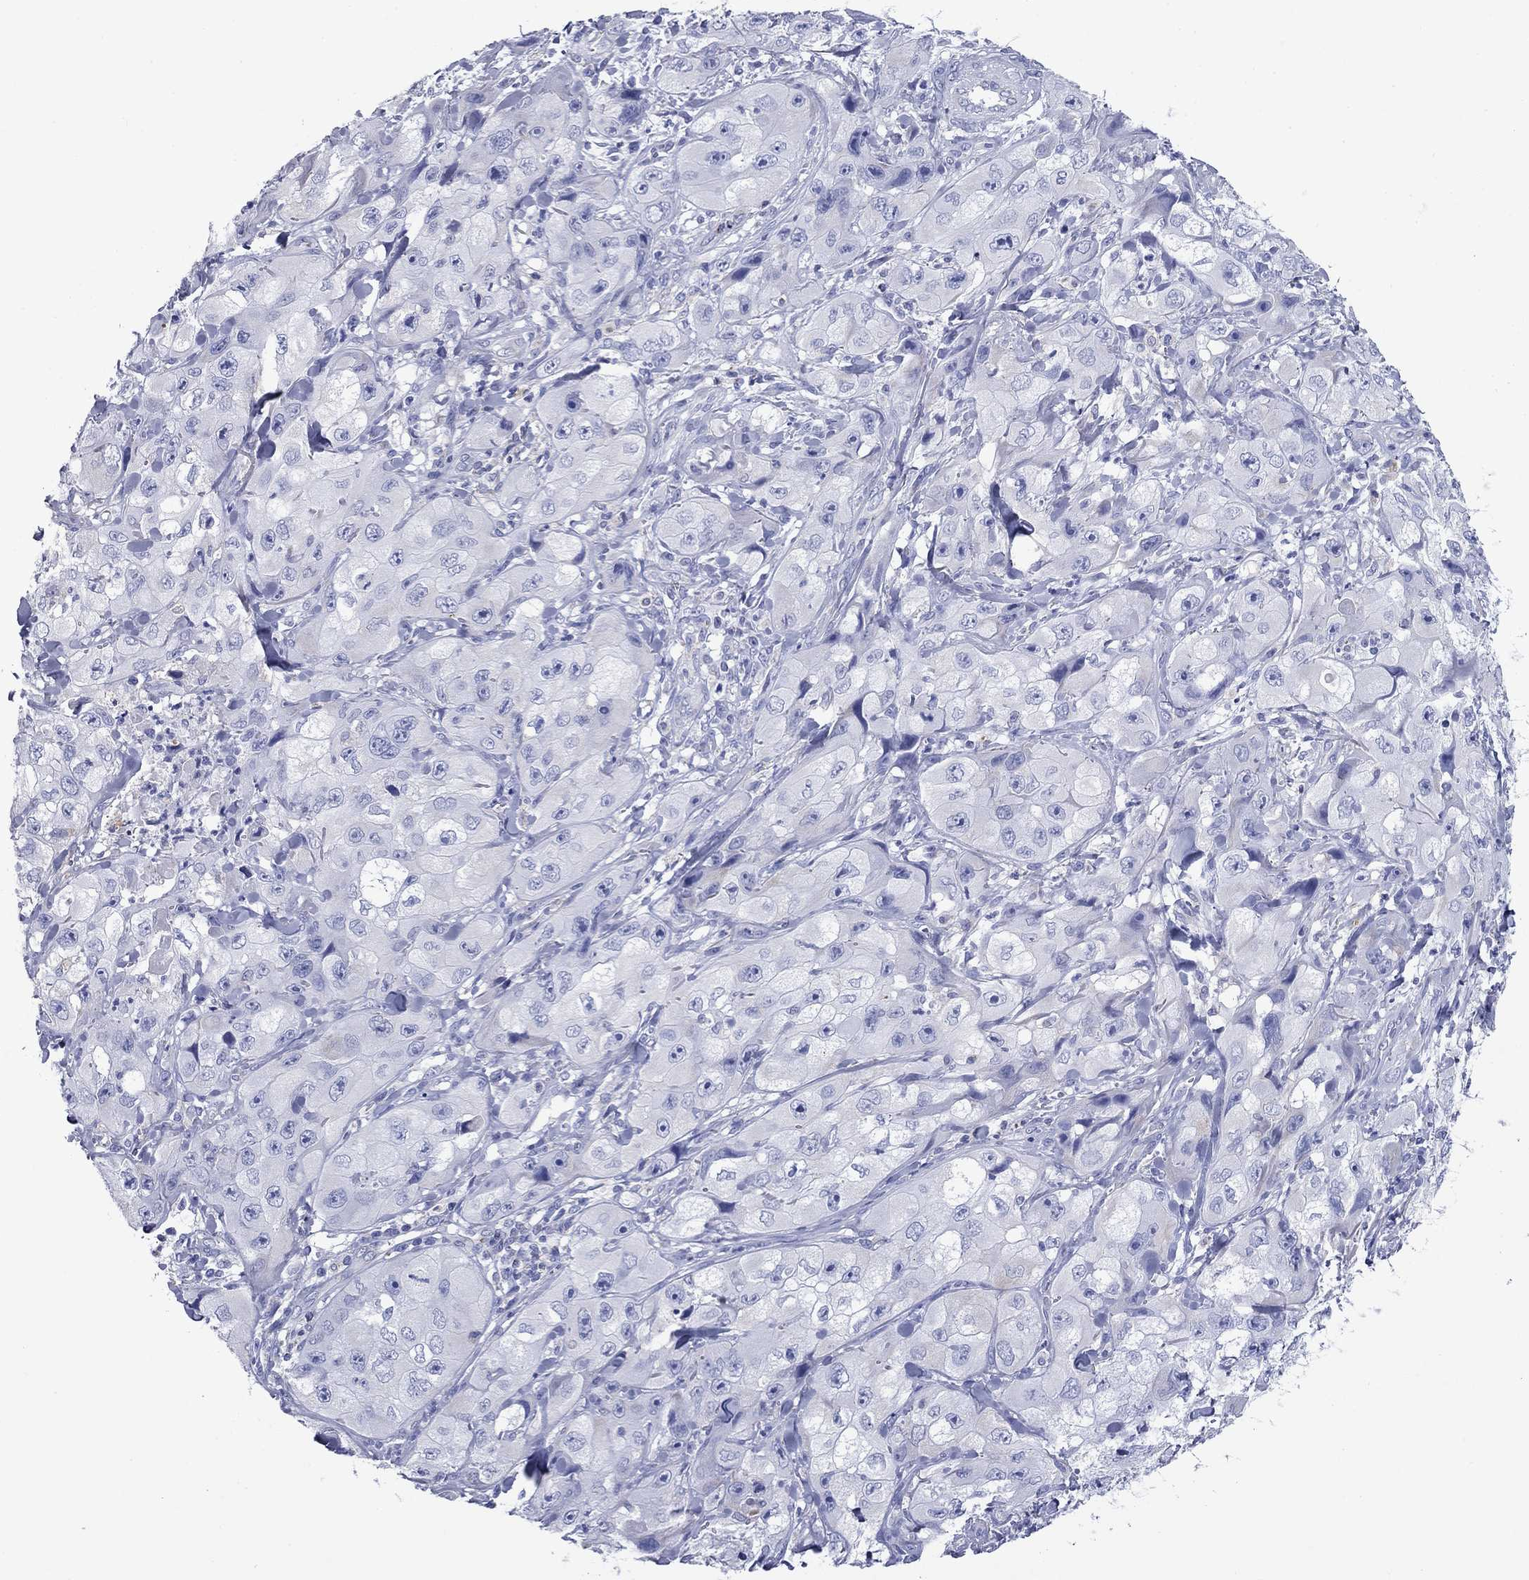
{"staining": {"intensity": "negative", "quantity": "none", "location": "none"}, "tissue": "skin cancer", "cell_type": "Tumor cells", "image_type": "cancer", "snomed": [{"axis": "morphology", "description": "Squamous cell carcinoma, NOS"}, {"axis": "topography", "description": "Skin"}, {"axis": "topography", "description": "Subcutis"}], "caption": "High magnification brightfield microscopy of skin squamous cell carcinoma stained with DAB (3,3'-diaminobenzidine) (brown) and counterstained with hematoxylin (blue): tumor cells show no significant staining.", "gene": "ACADSB", "patient": {"sex": "male", "age": 73}}